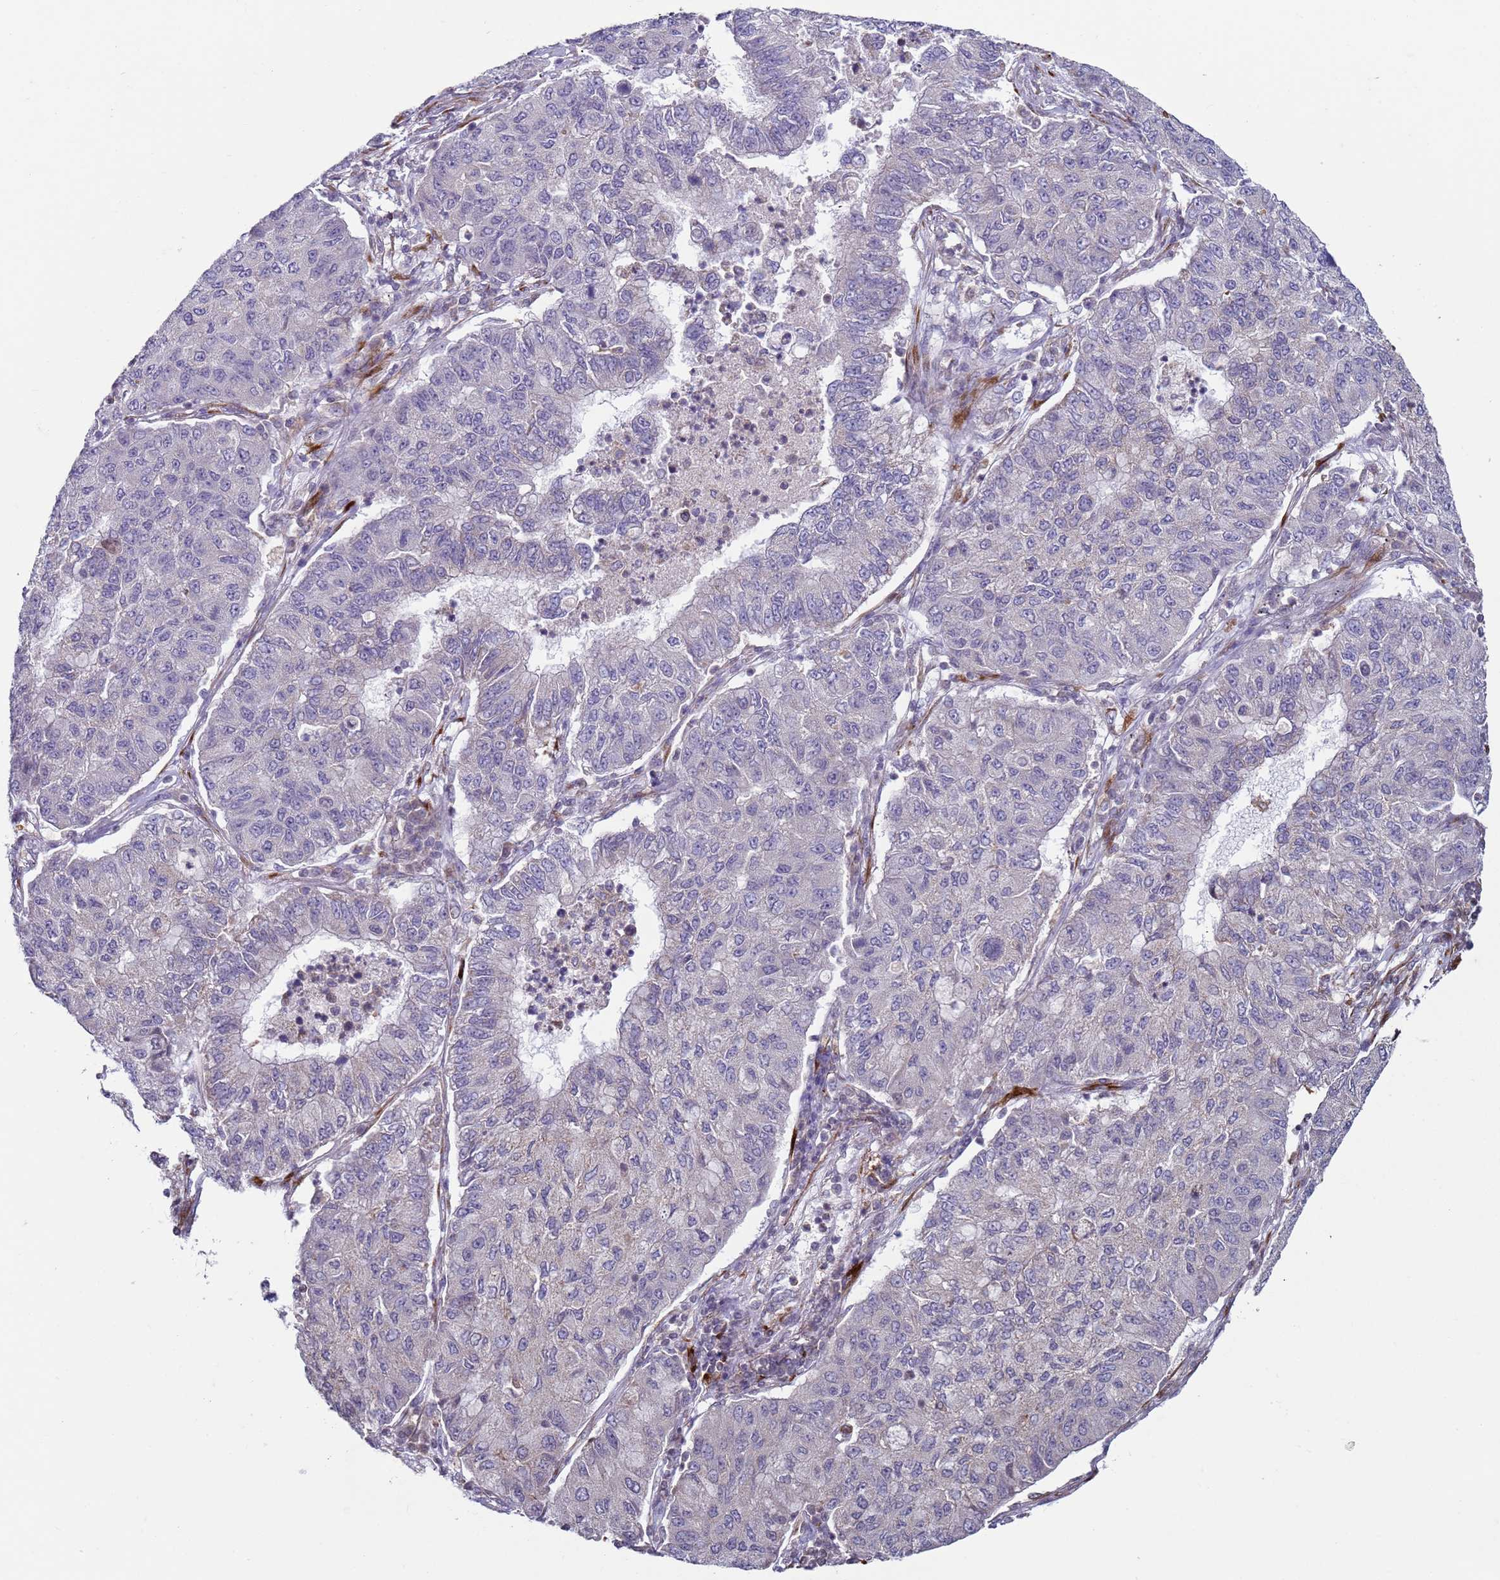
{"staining": {"intensity": "negative", "quantity": "none", "location": "none"}, "tissue": "lung cancer", "cell_type": "Tumor cells", "image_type": "cancer", "snomed": [{"axis": "morphology", "description": "Squamous cell carcinoma, NOS"}, {"axis": "topography", "description": "Lung"}], "caption": "A photomicrograph of squamous cell carcinoma (lung) stained for a protein shows no brown staining in tumor cells.", "gene": "SNAPC4", "patient": {"sex": "male", "age": 74}}